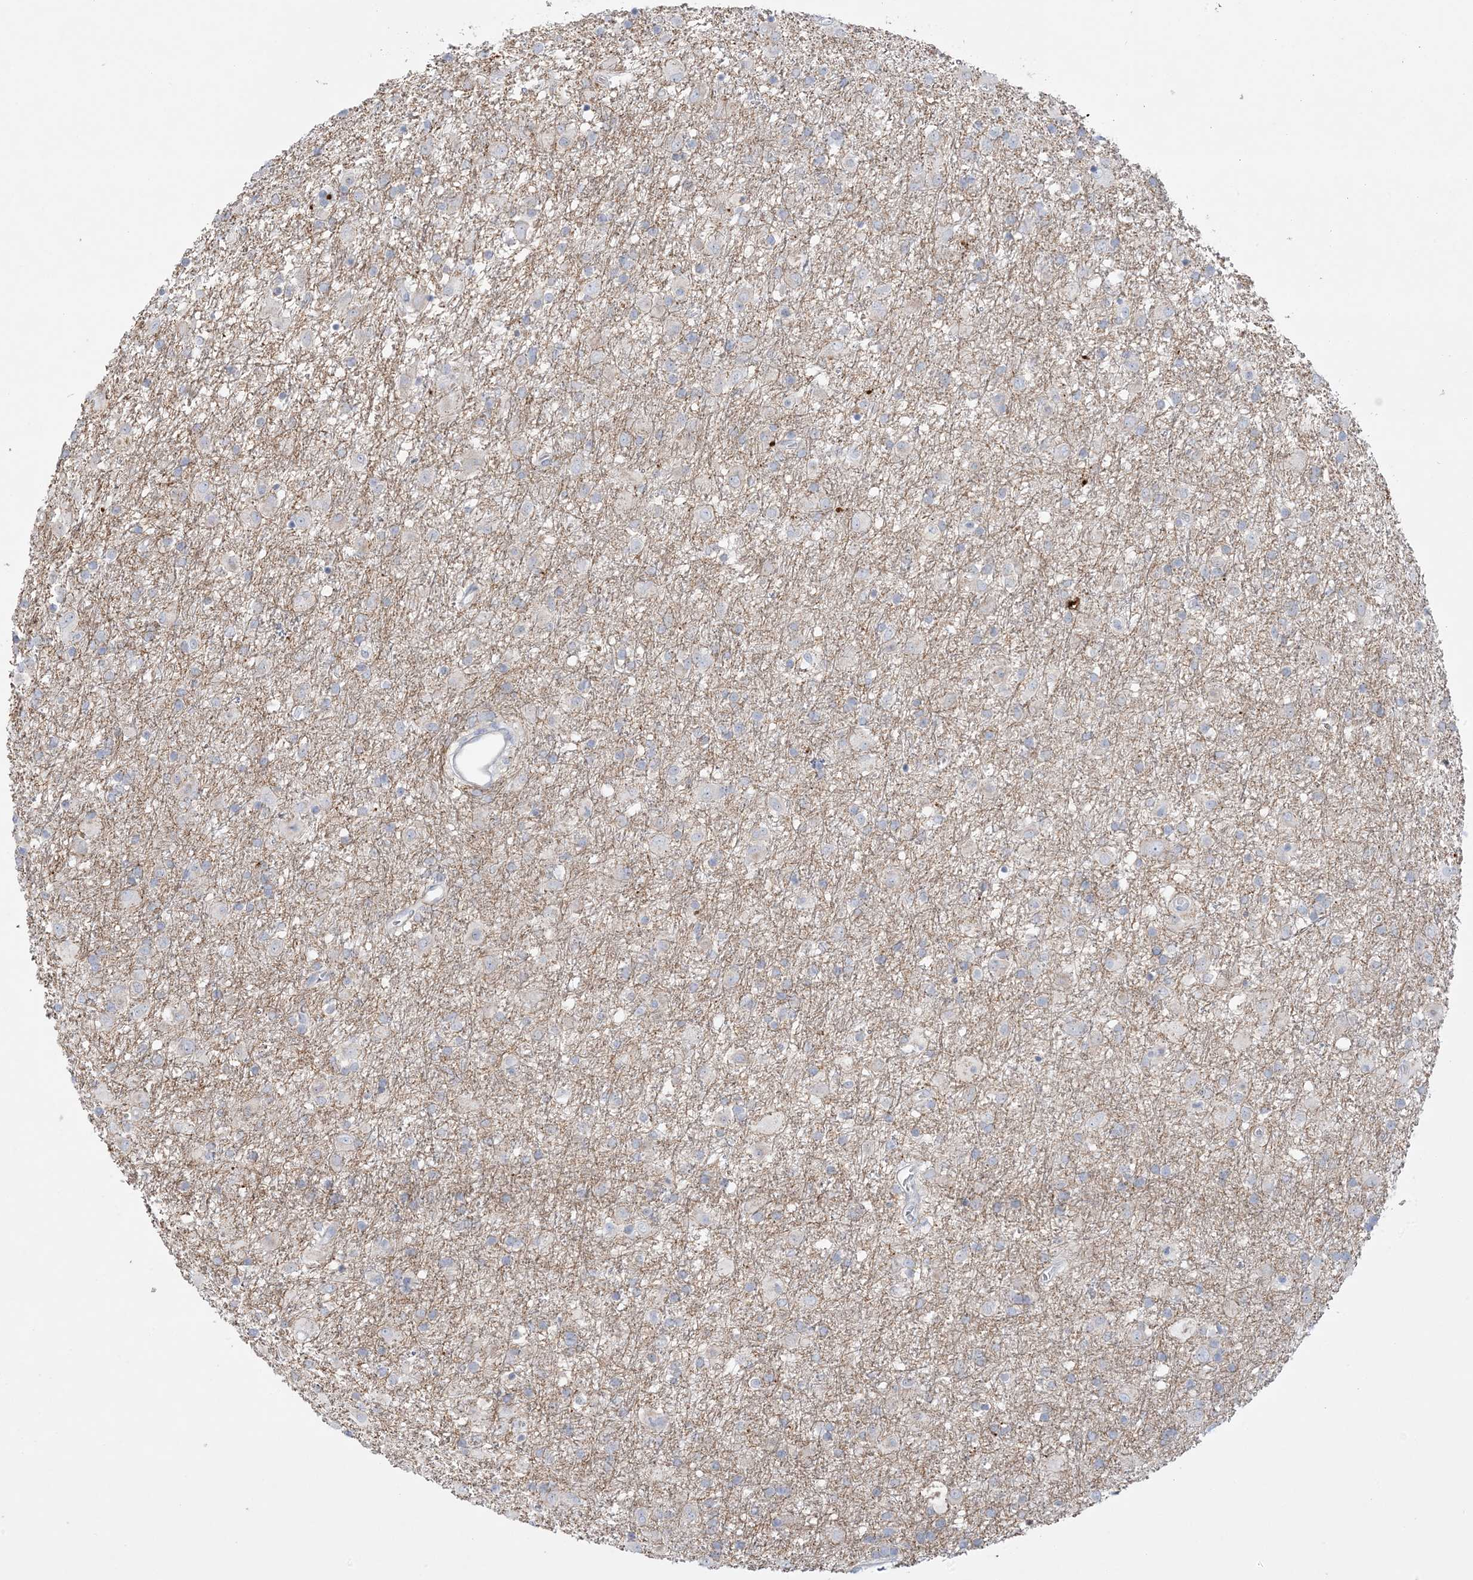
{"staining": {"intensity": "negative", "quantity": "none", "location": "none"}, "tissue": "glioma", "cell_type": "Tumor cells", "image_type": "cancer", "snomed": [{"axis": "morphology", "description": "Glioma, malignant, Low grade"}, {"axis": "topography", "description": "Brain"}], "caption": "Immunohistochemistry micrograph of low-grade glioma (malignant) stained for a protein (brown), which shows no expression in tumor cells.", "gene": "FAM184A", "patient": {"sex": "male", "age": 65}}